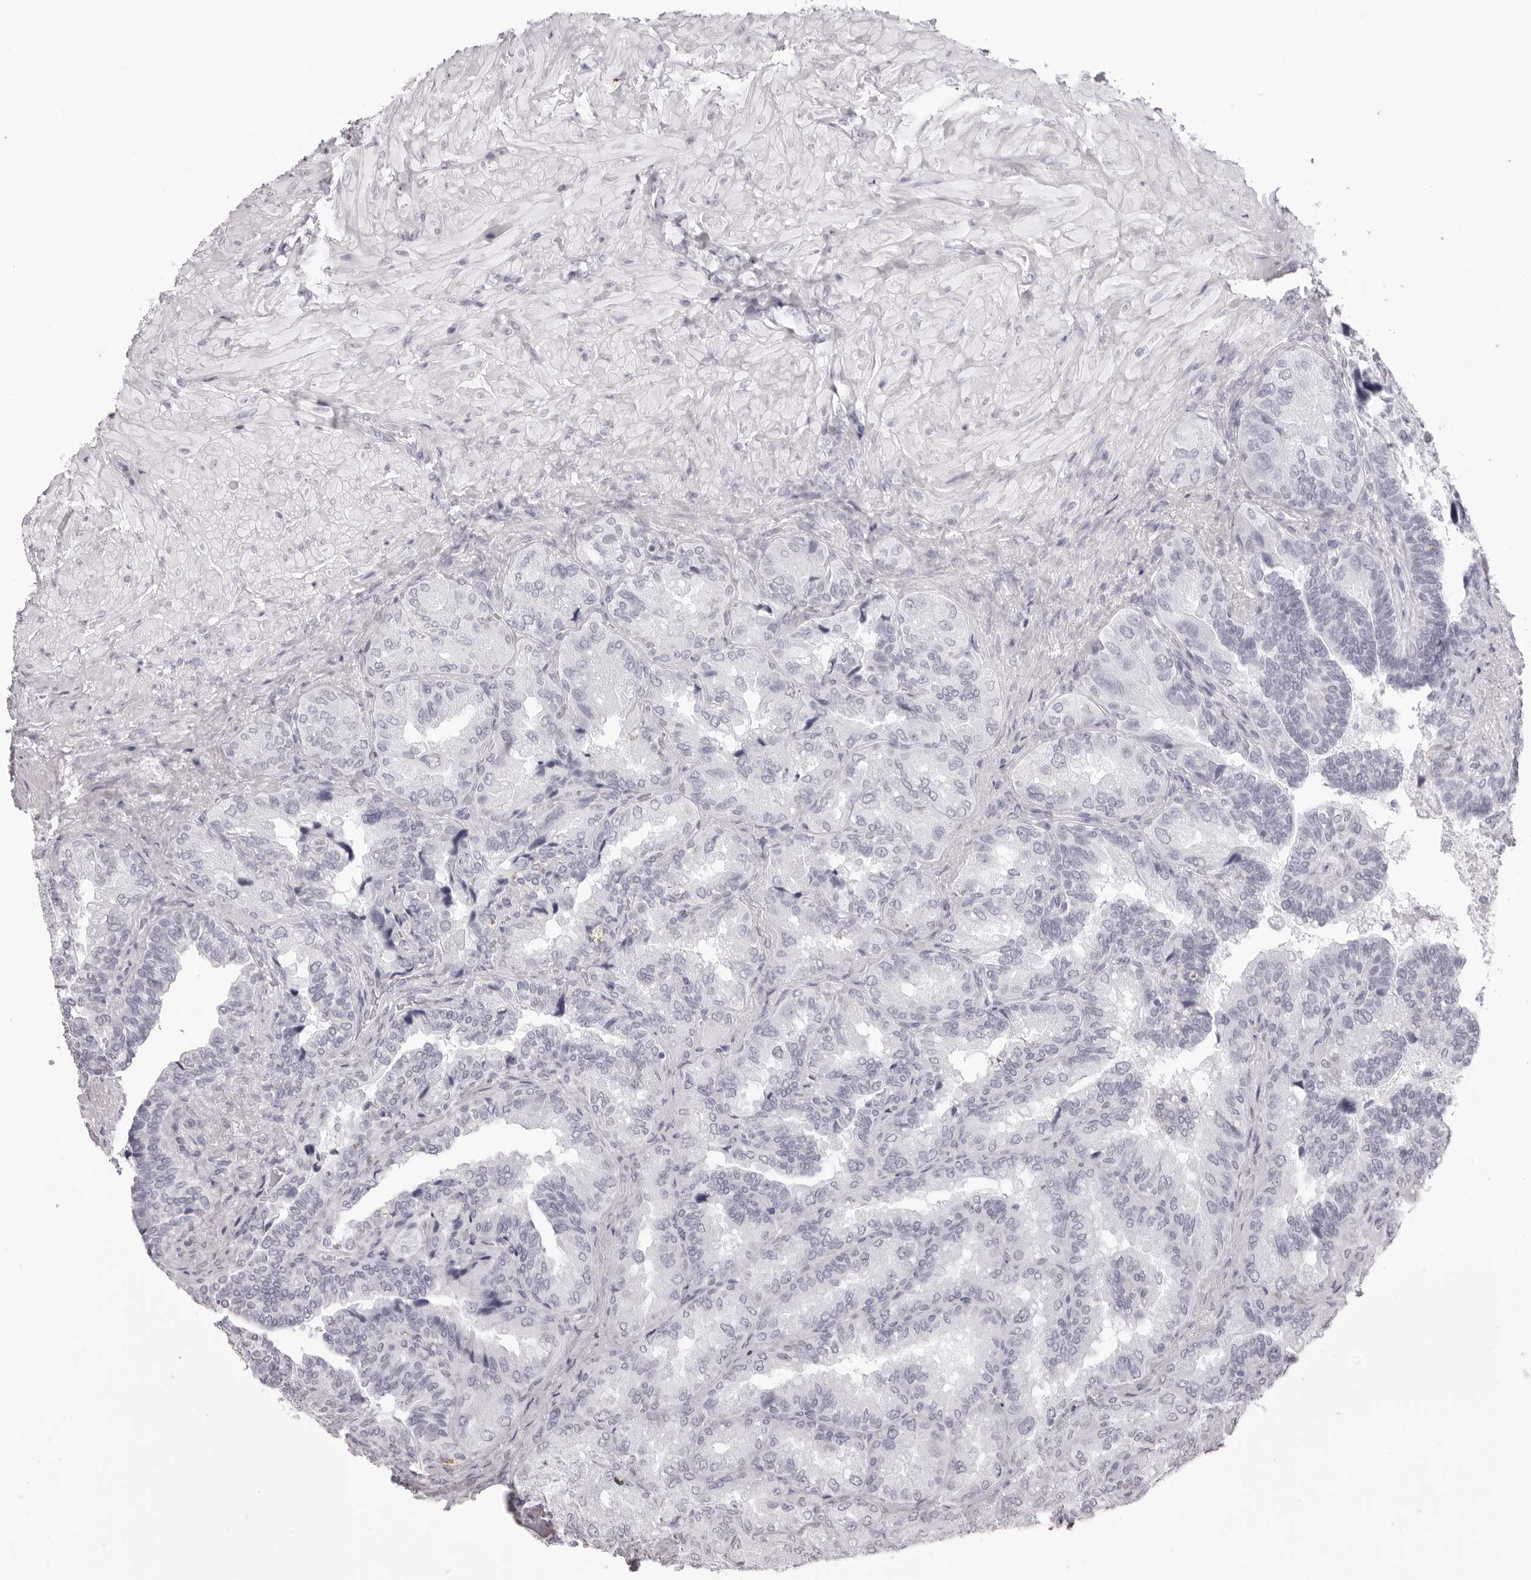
{"staining": {"intensity": "negative", "quantity": "none", "location": "none"}, "tissue": "seminal vesicle", "cell_type": "Glandular cells", "image_type": "normal", "snomed": [{"axis": "morphology", "description": "Normal tissue, NOS"}, {"axis": "topography", "description": "Seminal veicle"}, {"axis": "topography", "description": "Peripheral nerve tissue"}], "caption": "Seminal vesicle stained for a protein using IHC demonstrates no staining glandular cells.", "gene": "RHO", "patient": {"sex": "male", "age": 63}}